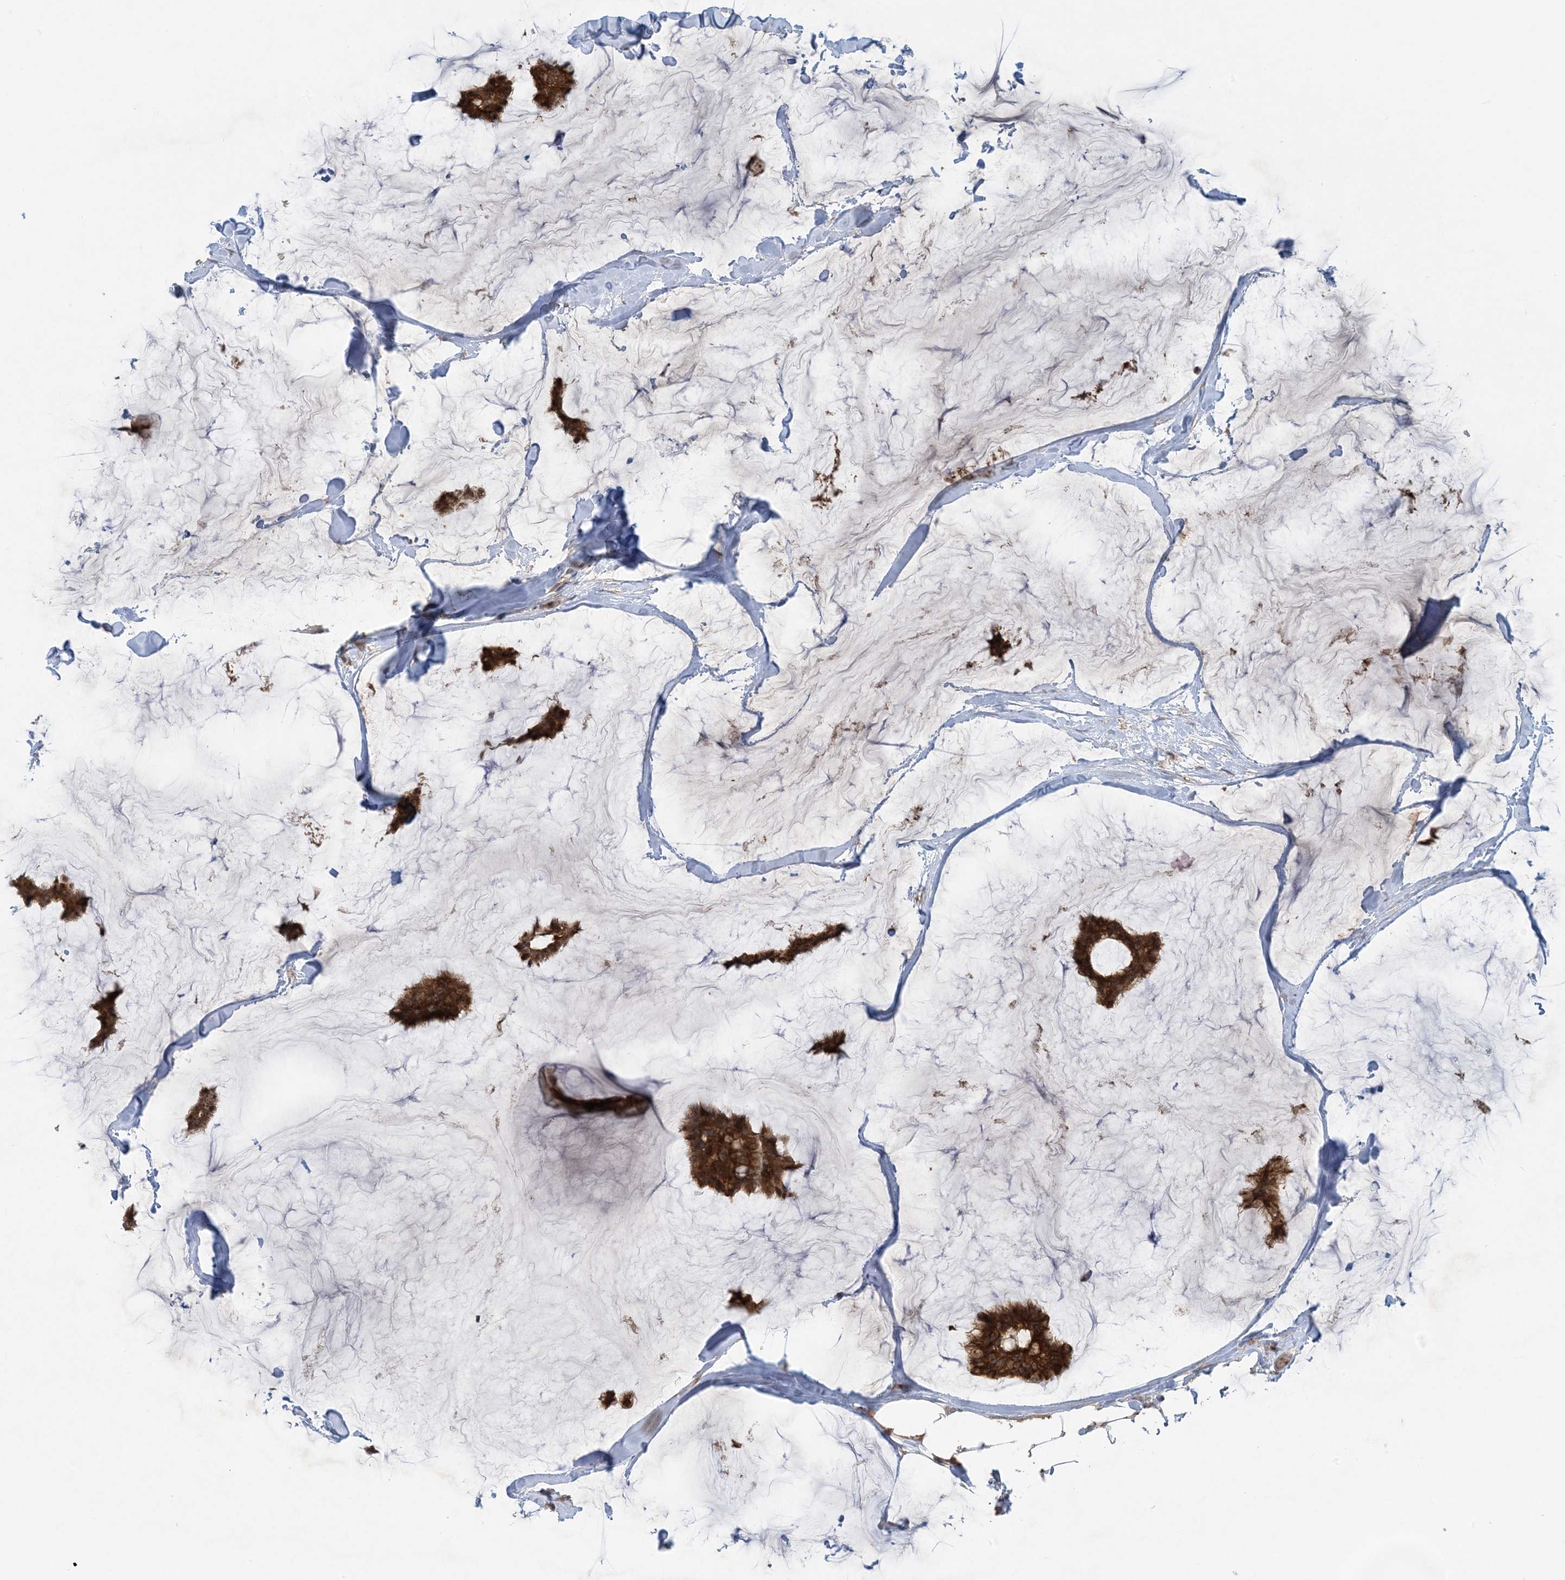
{"staining": {"intensity": "moderate", "quantity": ">75%", "location": "cytoplasmic/membranous,nuclear"}, "tissue": "breast cancer", "cell_type": "Tumor cells", "image_type": "cancer", "snomed": [{"axis": "morphology", "description": "Duct carcinoma"}, {"axis": "topography", "description": "Breast"}], "caption": "A brown stain shows moderate cytoplasmic/membranous and nuclear positivity of a protein in human breast cancer (invasive ductal carcinoma) tumor cells.", "gene": "STAM2", "patient": {"sex": "female", "age": 93}}